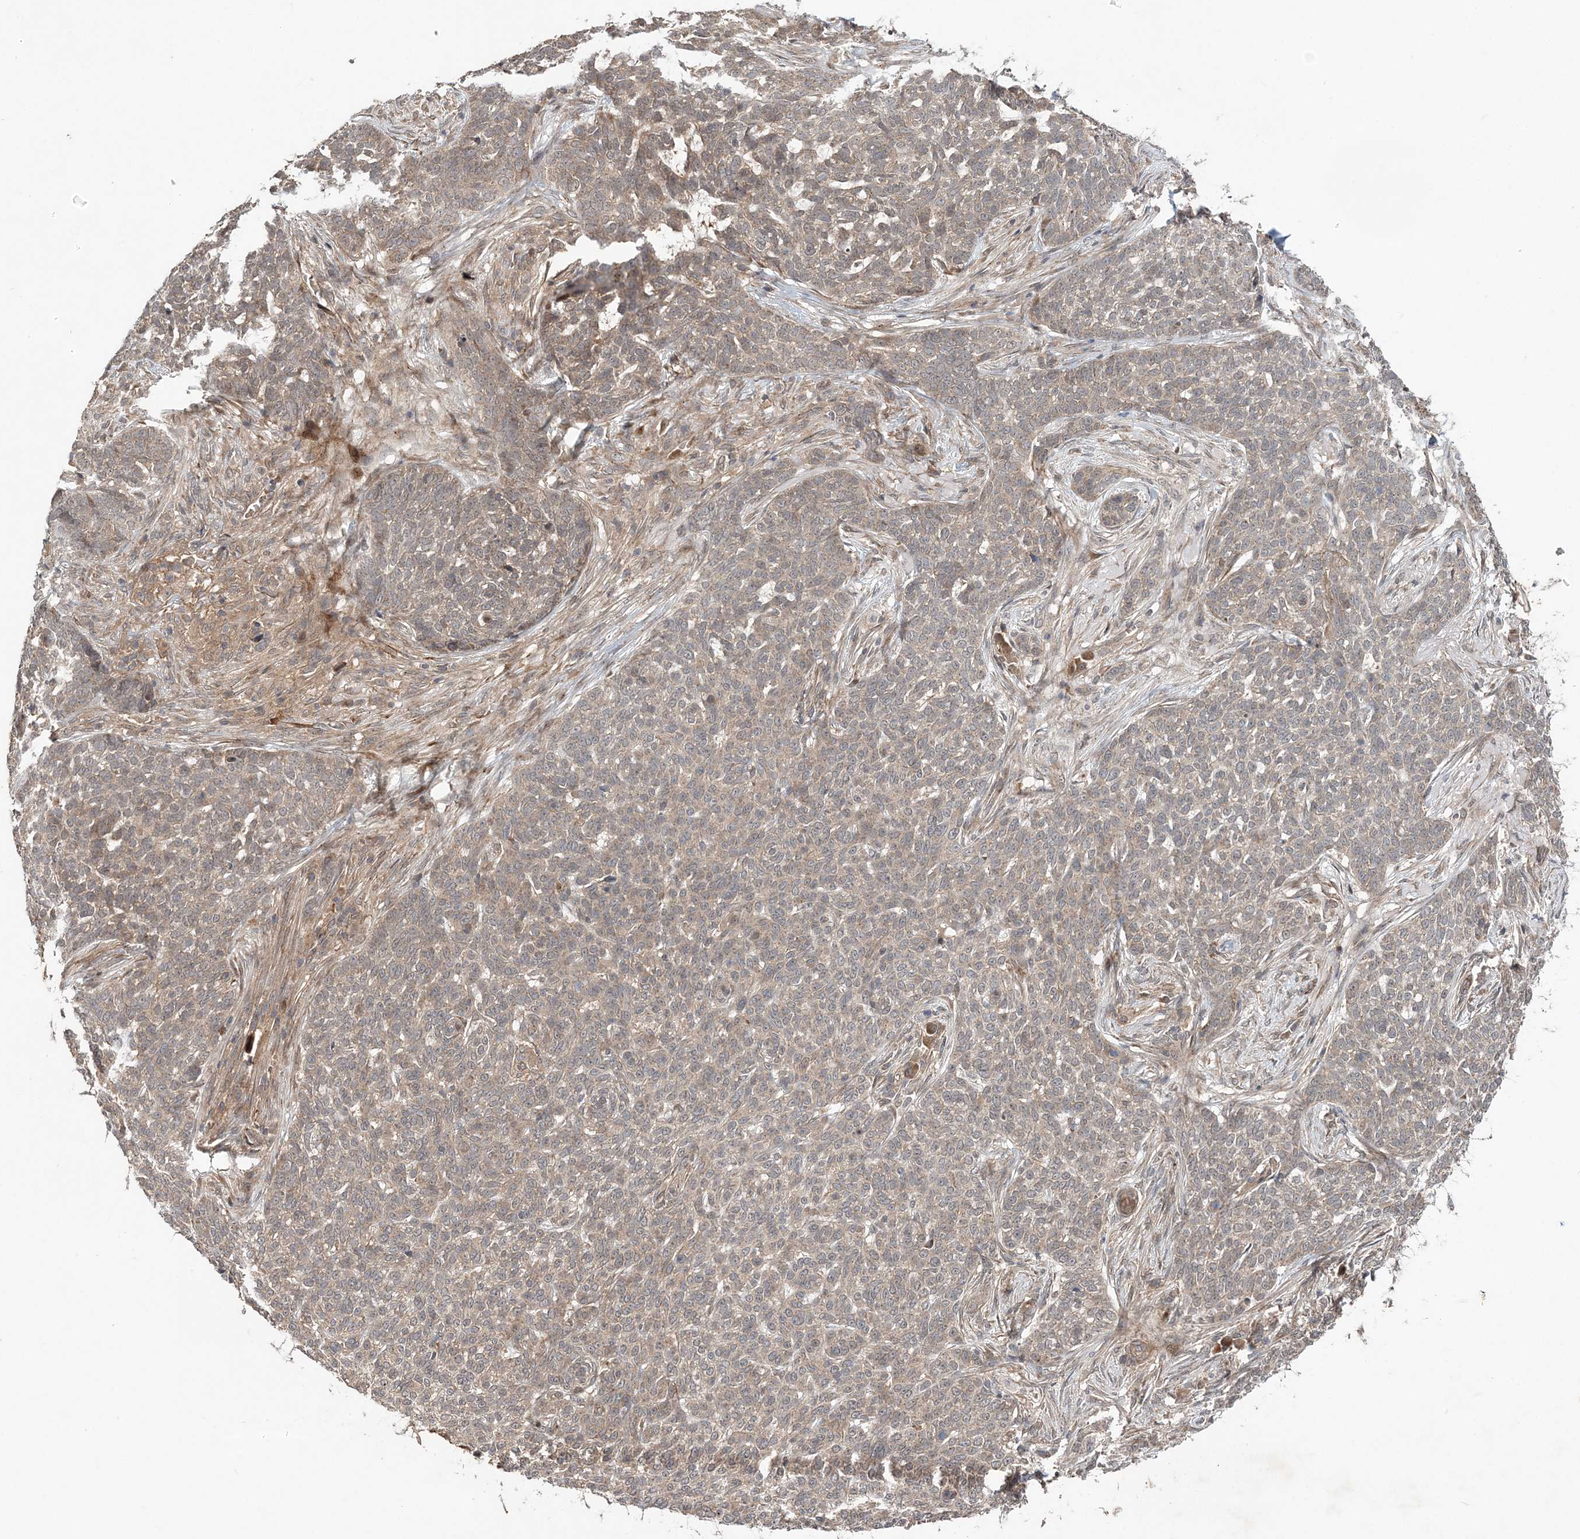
{"staining": {"intensity": "weak", "quantity": "<25%", "location": "cytoplasmic/membranous"}, "tissue": "skin cancer", "cell_type": "Tumor cells", "image_type": "cancer", "snomed": [{"axis": "morphology", "description": "Basal cell carcinoma"}, {"axis": "topography", "description": "Skin"}], "caption": "This is an IHC micrograph of human skin cancer. There is no positivity in tumor cells.", "gene": "UBTD2", "patient": {"sex": "male", "age": 85}}